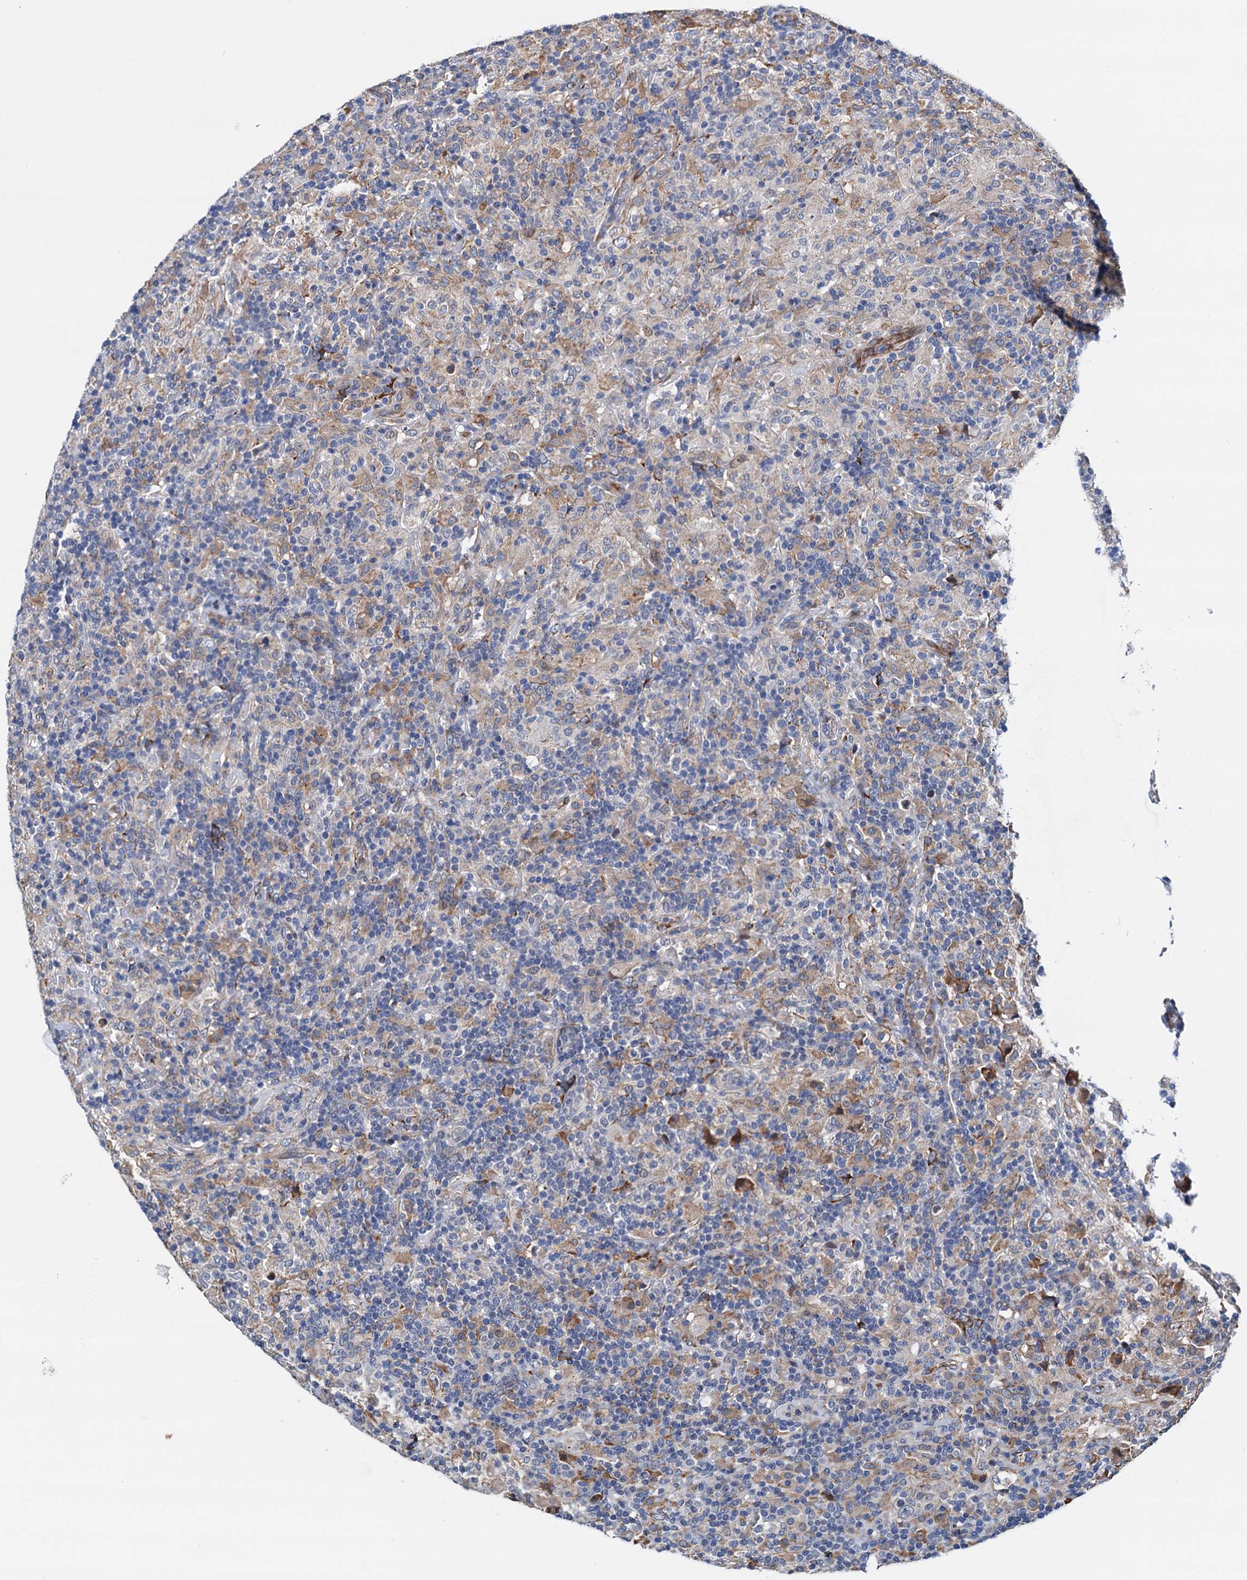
{"staining": {"intensity": "negative", "quantity": "none", "location": "none"}, "tissue": "lymphoma", "cell_type": "Tumor cells", "image_type": "cancer", "snomed": [{"axis": "morphology", "description": "Hodgkin's disease, NOS"}, {"axis": "topography", "description": "Lymph node"}], "caption": "High magnification brightfield microscopy of Hodgkin's disease stained with DAB (brown) and counterstained with hematoxylin (blue): tumor cells show no significant expression.", "gene": "RASSF9", "patient": {"sex": "male", "age": 70}}